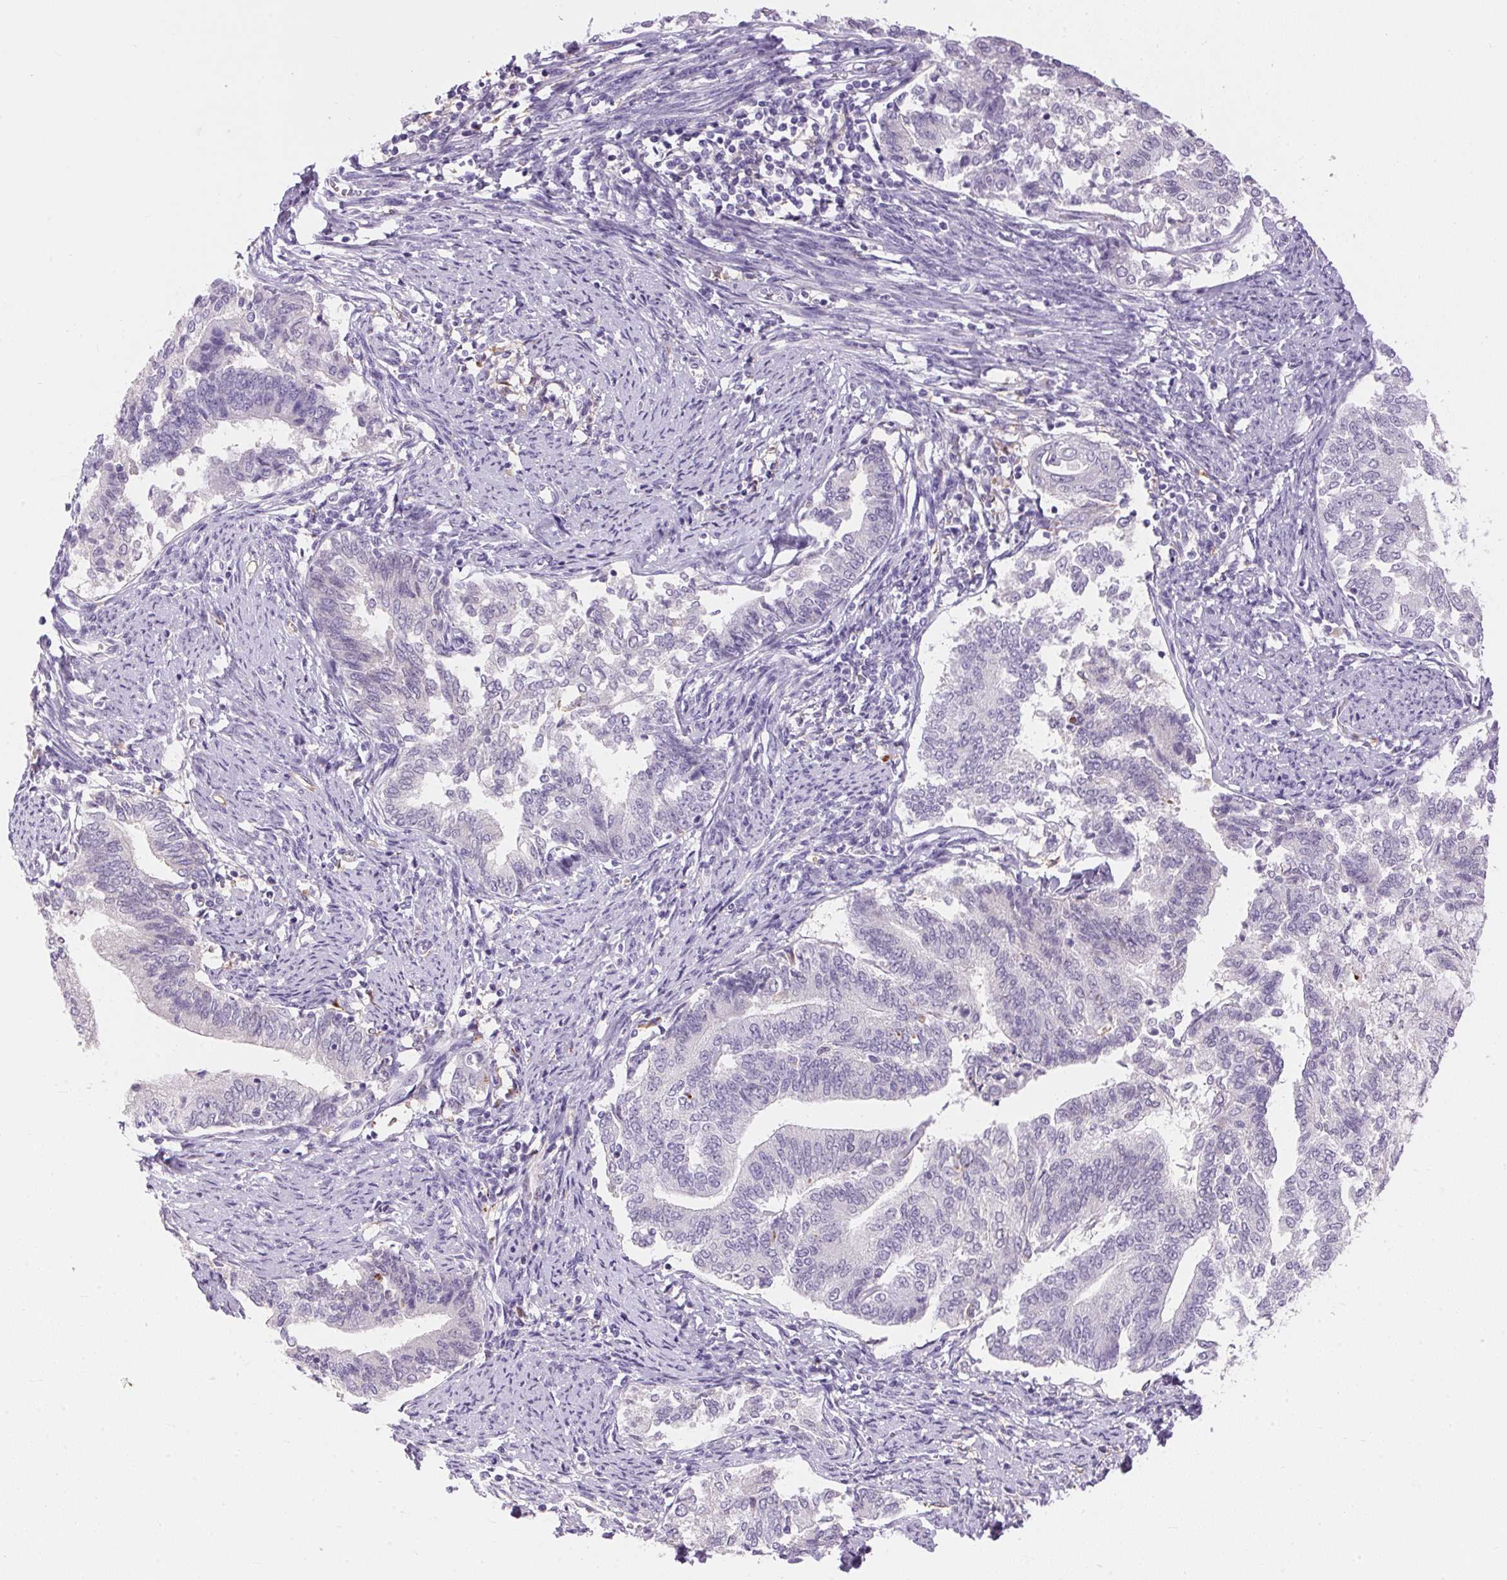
{"staining": {"intensity": "negative", "quantity": "none", "location": "none"}, "tissue": "endometrial cancer", "cell_type": "Tumor cells", "image_type": "cancer", "snomed": [{"axis": "morphology", "description": "Adenocarcinoma, NOS"}, {"axis": "topography", "description": "Endometrium"}], "caption": "Immunohistochemistry (IHC) histopathology image of adenocarcinoma (endometrial) stained for a protein (brown), which reveals no expression in tumor cells.", "gene": "PNLIPRP3", "patient": {"sex": "female", "age": 65}}